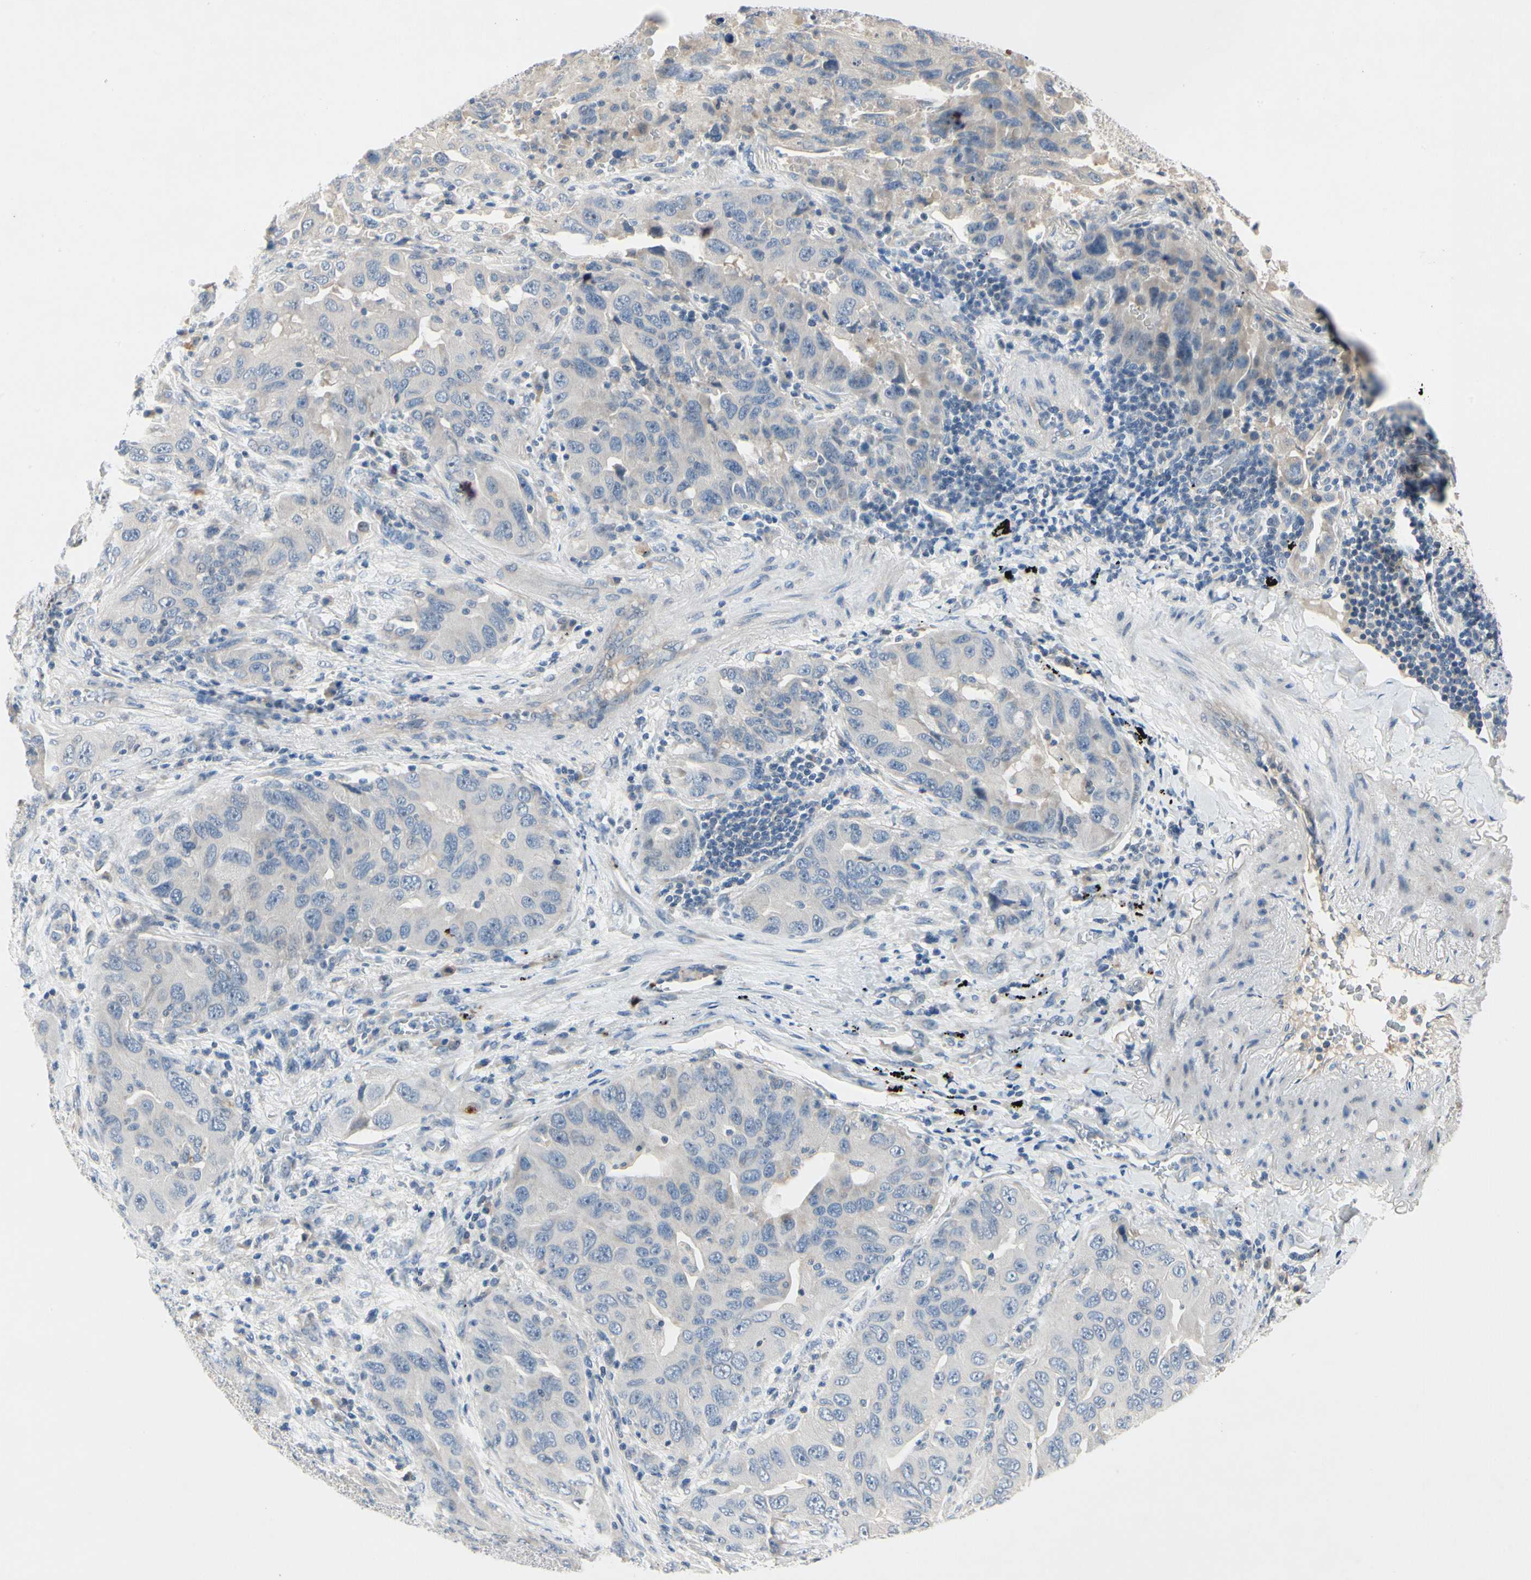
{"staining": {"intensity": "negative", "quantity": "none", "location": "none"}, "tissue": "lung cancer", "cell_type": "Tumor cells", "image_type": "cancer", "snomed": [{"axis": "morphology", "description": "Adenocarcinoma, NOS"}, {"axis": "topography", "description": "Lung"}], "caption": "Immunohistochemistry (IHC) of human lung cancer displays no expression in tumor cells.", "gene": "GAS6", "patient": {"sex": "female", "age": 65}}